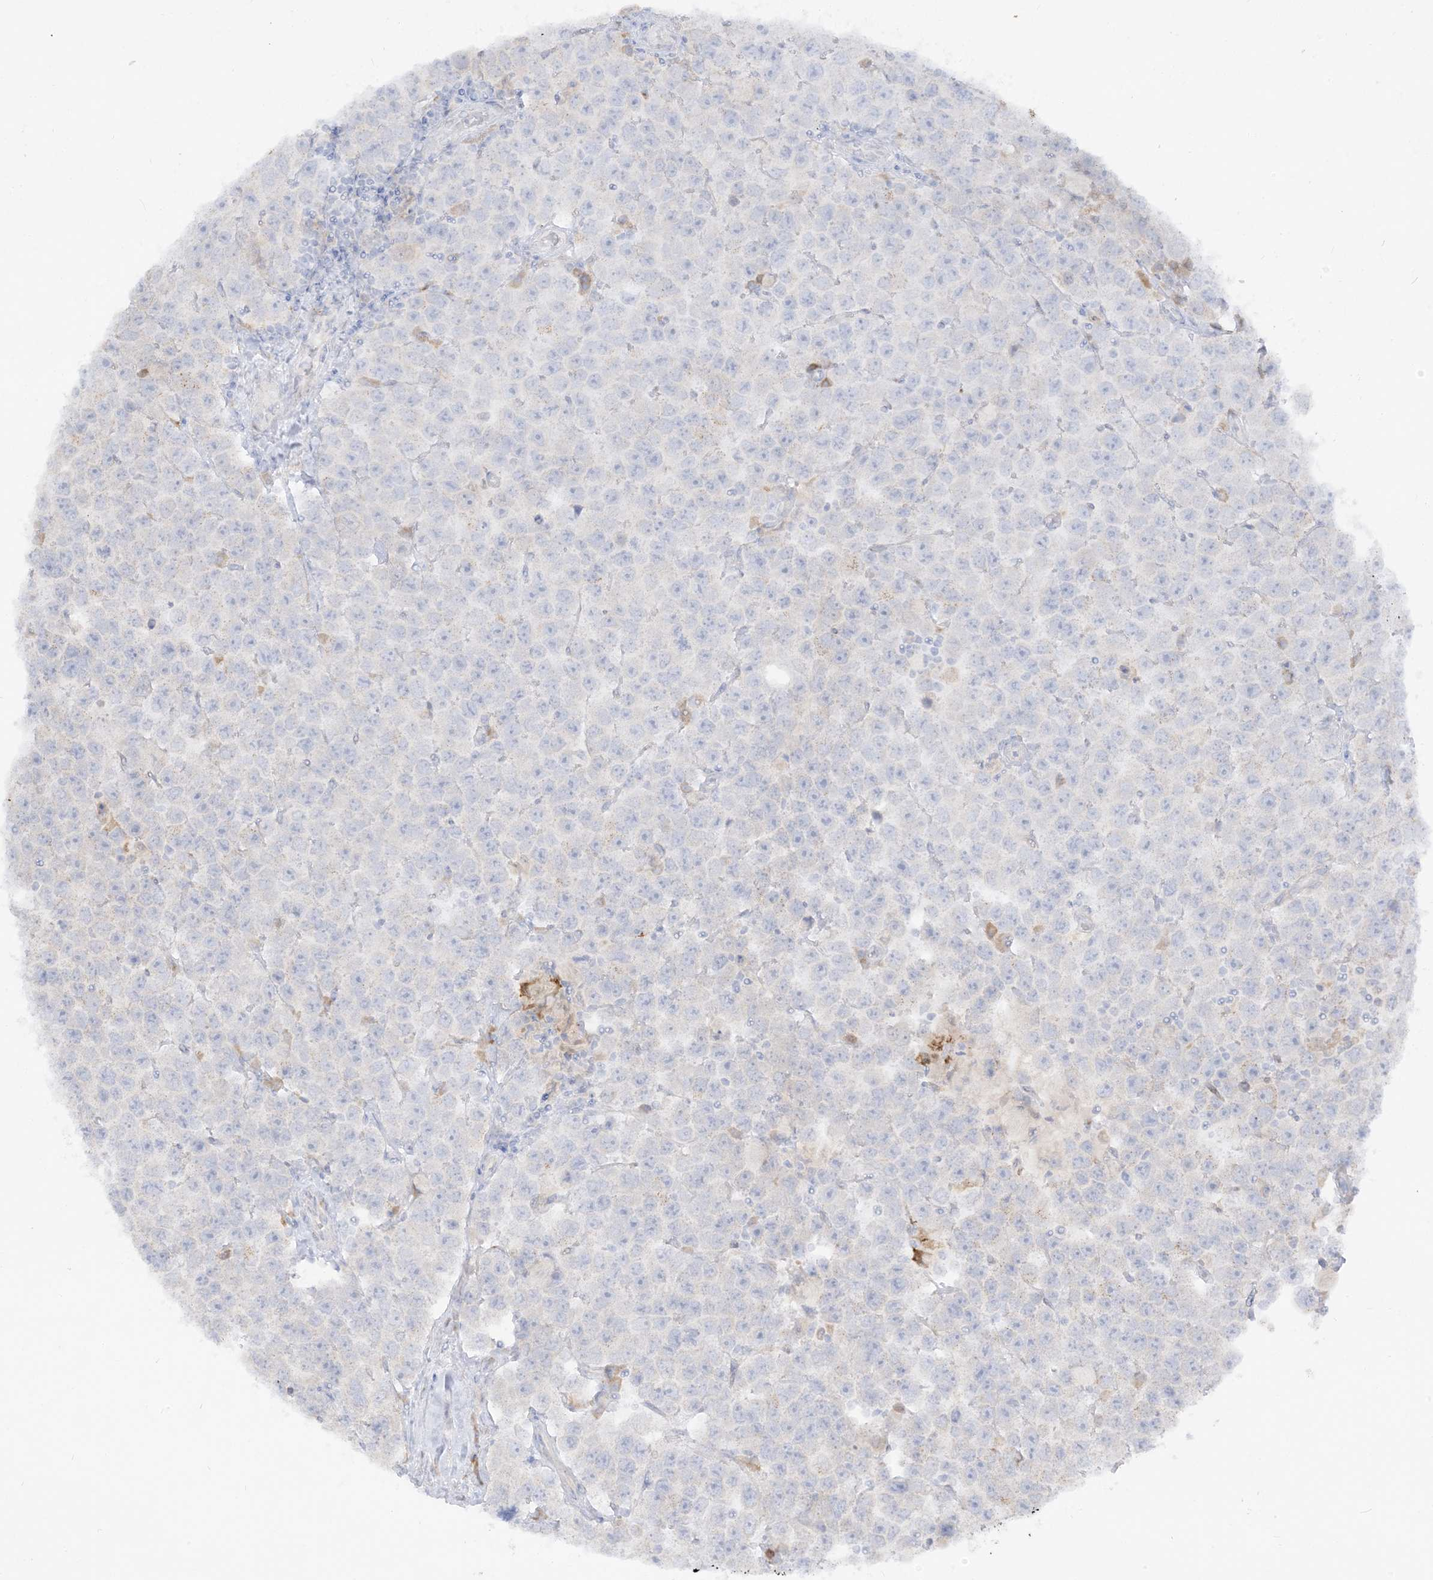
{"staining": {"intensity": "negative", "quantity": "none", "location": "none"}, "tissue": "testis cancer", "cell_type": "Tumor cells", "image_type": "cancer", "snomed": [{"axis": "morphology", "description": "Seminoma, NOS"}, {"axis": "topography", "description": "Testis"}], "caption": "A high-resolution photomicrograph shows immunohistochemistry (IHC) staining of testis seminoma, which displays no significant staining in tumor cells.", "gene": "LOXL3", "patient": {"sex": "male", "age": 28}}